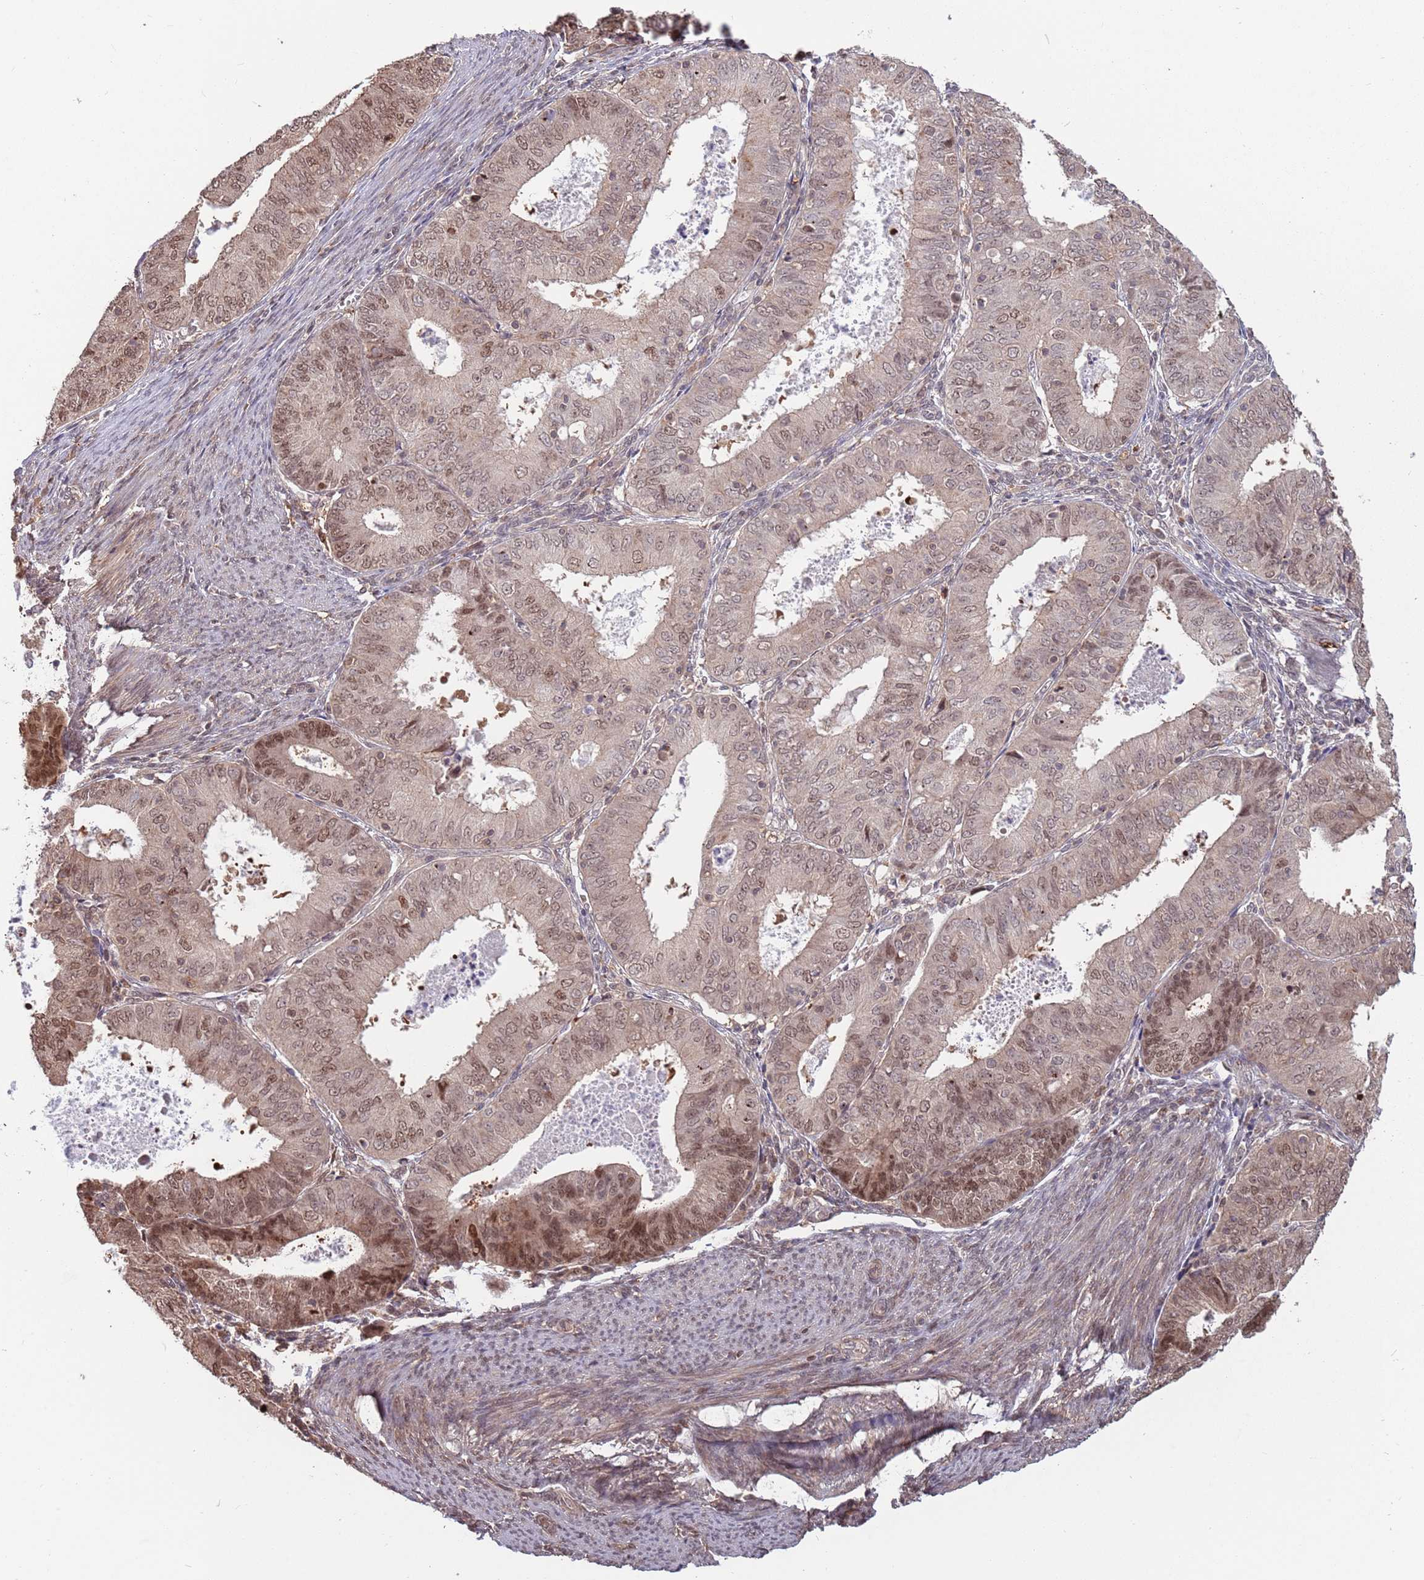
{"staining": {"intensity": "moderate", "quantity": "25%-75%", "location": "nuclear"}, "tissue": "endometrial cancer", "cell_type": "Tumor cells", "image_type": "cancer", "snomed": [{"axis": "morphology", "description": "Adenocarcinoma, NOS"}, {"axis": "topography", "description": "Endometrium"}], "caption": "Endometrial cancer (adenocarcinoma) stained with DAB (3,3'-diaminobenzidine) IHC exhibits medium levels of moderate nuclear positivity in about 25%-75% of tumor cells.", "gene": "SALL1", "patient": {"sex": "female", "age": 57}}